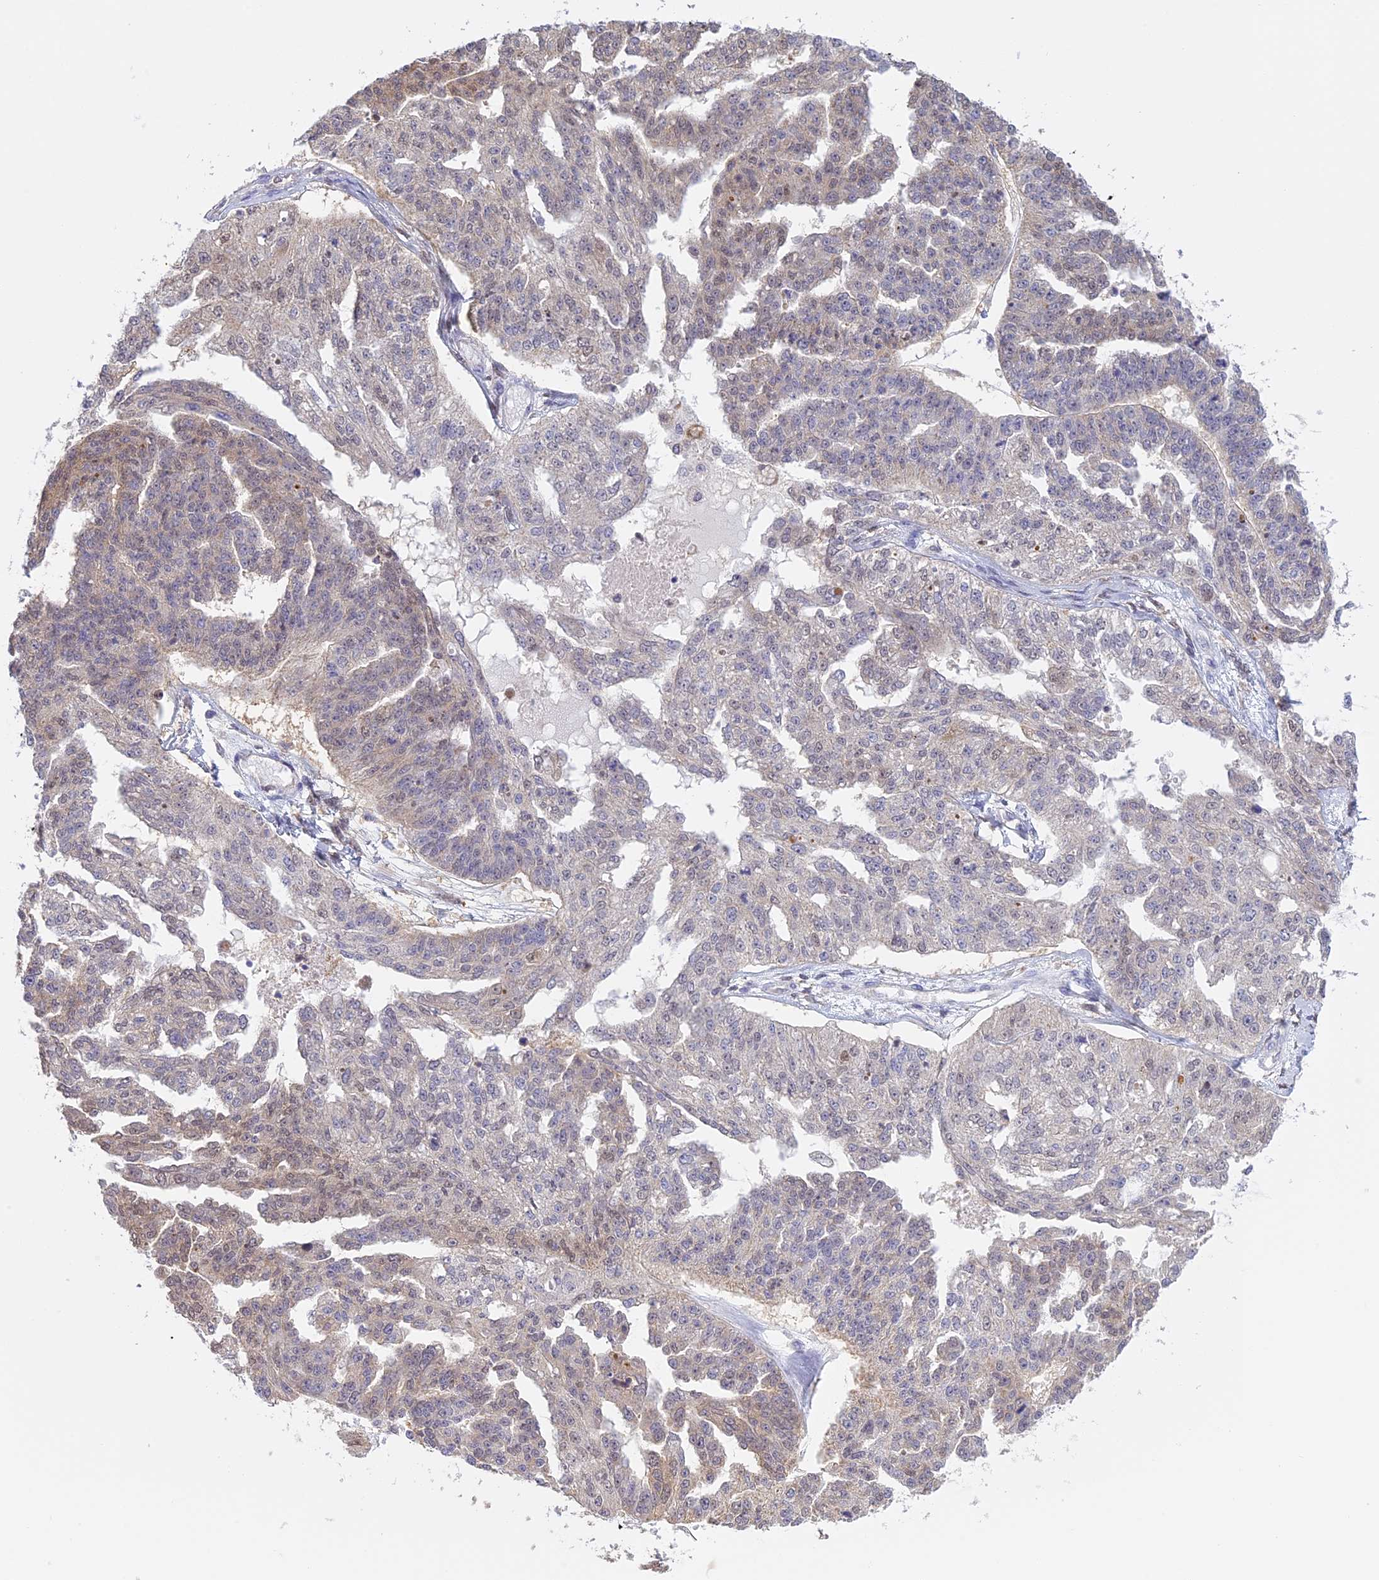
{"staining": {"intensity": "weak", "quantity": "<25%", "location": "cytoplasmic/membranous"}, "tissue": "ovarian cancer", "cell_type": "Tumor cells", "image_type": "cancer", "snomed": [{"axis": "morphology", "description": "Cystadenocarcinoma, serous, NOS"}, {"axis": "topography", "description": "Ovary"}], "caption": "A histopathology image of human serous cystadenocarcinoma (ovarian) is negative for staining in tumor cells. Nuclei are stained in blue.", "gene": "IZUMO2", "patient": {"sex": "female", "age": 58}}